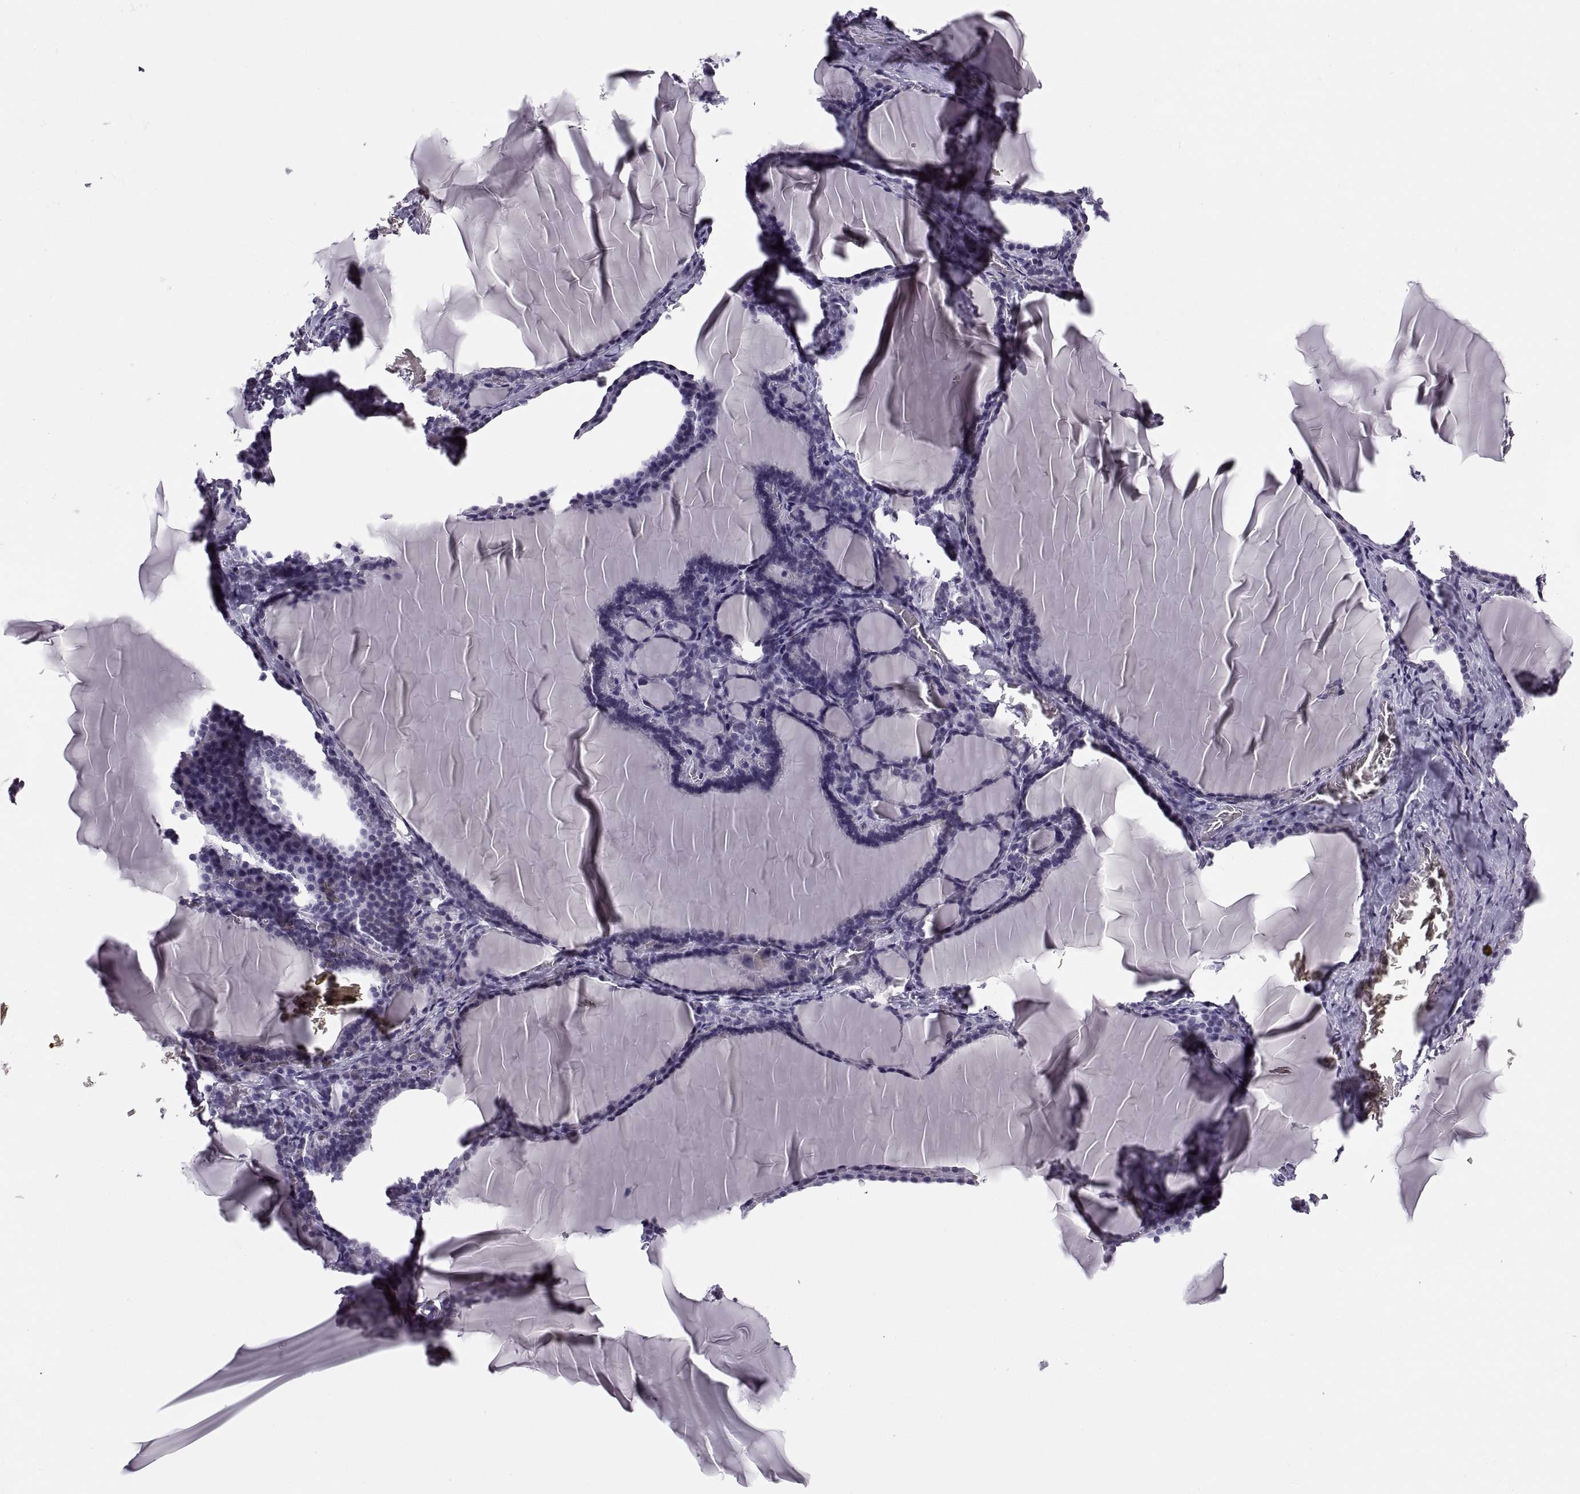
{"staining": {"intensity": "negative", "quantity": "none", "location": "none"}, "tissue": "thyroid gland", "cell_type": "Glandular cells", "image_type": "normal", "snomed": [{"axis": "morphology", "description": "Normal tissue, NOS"}, {"axis": "morphology", "description": "Hyperplasia, NOS"}, {"axis": "topography", "description": "Thyroid gland"}], "caption": "DAB immunohistochemical staining of normal thyroid gland demonstrates no significant expression in glandular cells.", "gene": "TBC1D3B", "patient": {"sex": "female", "age": 27}}